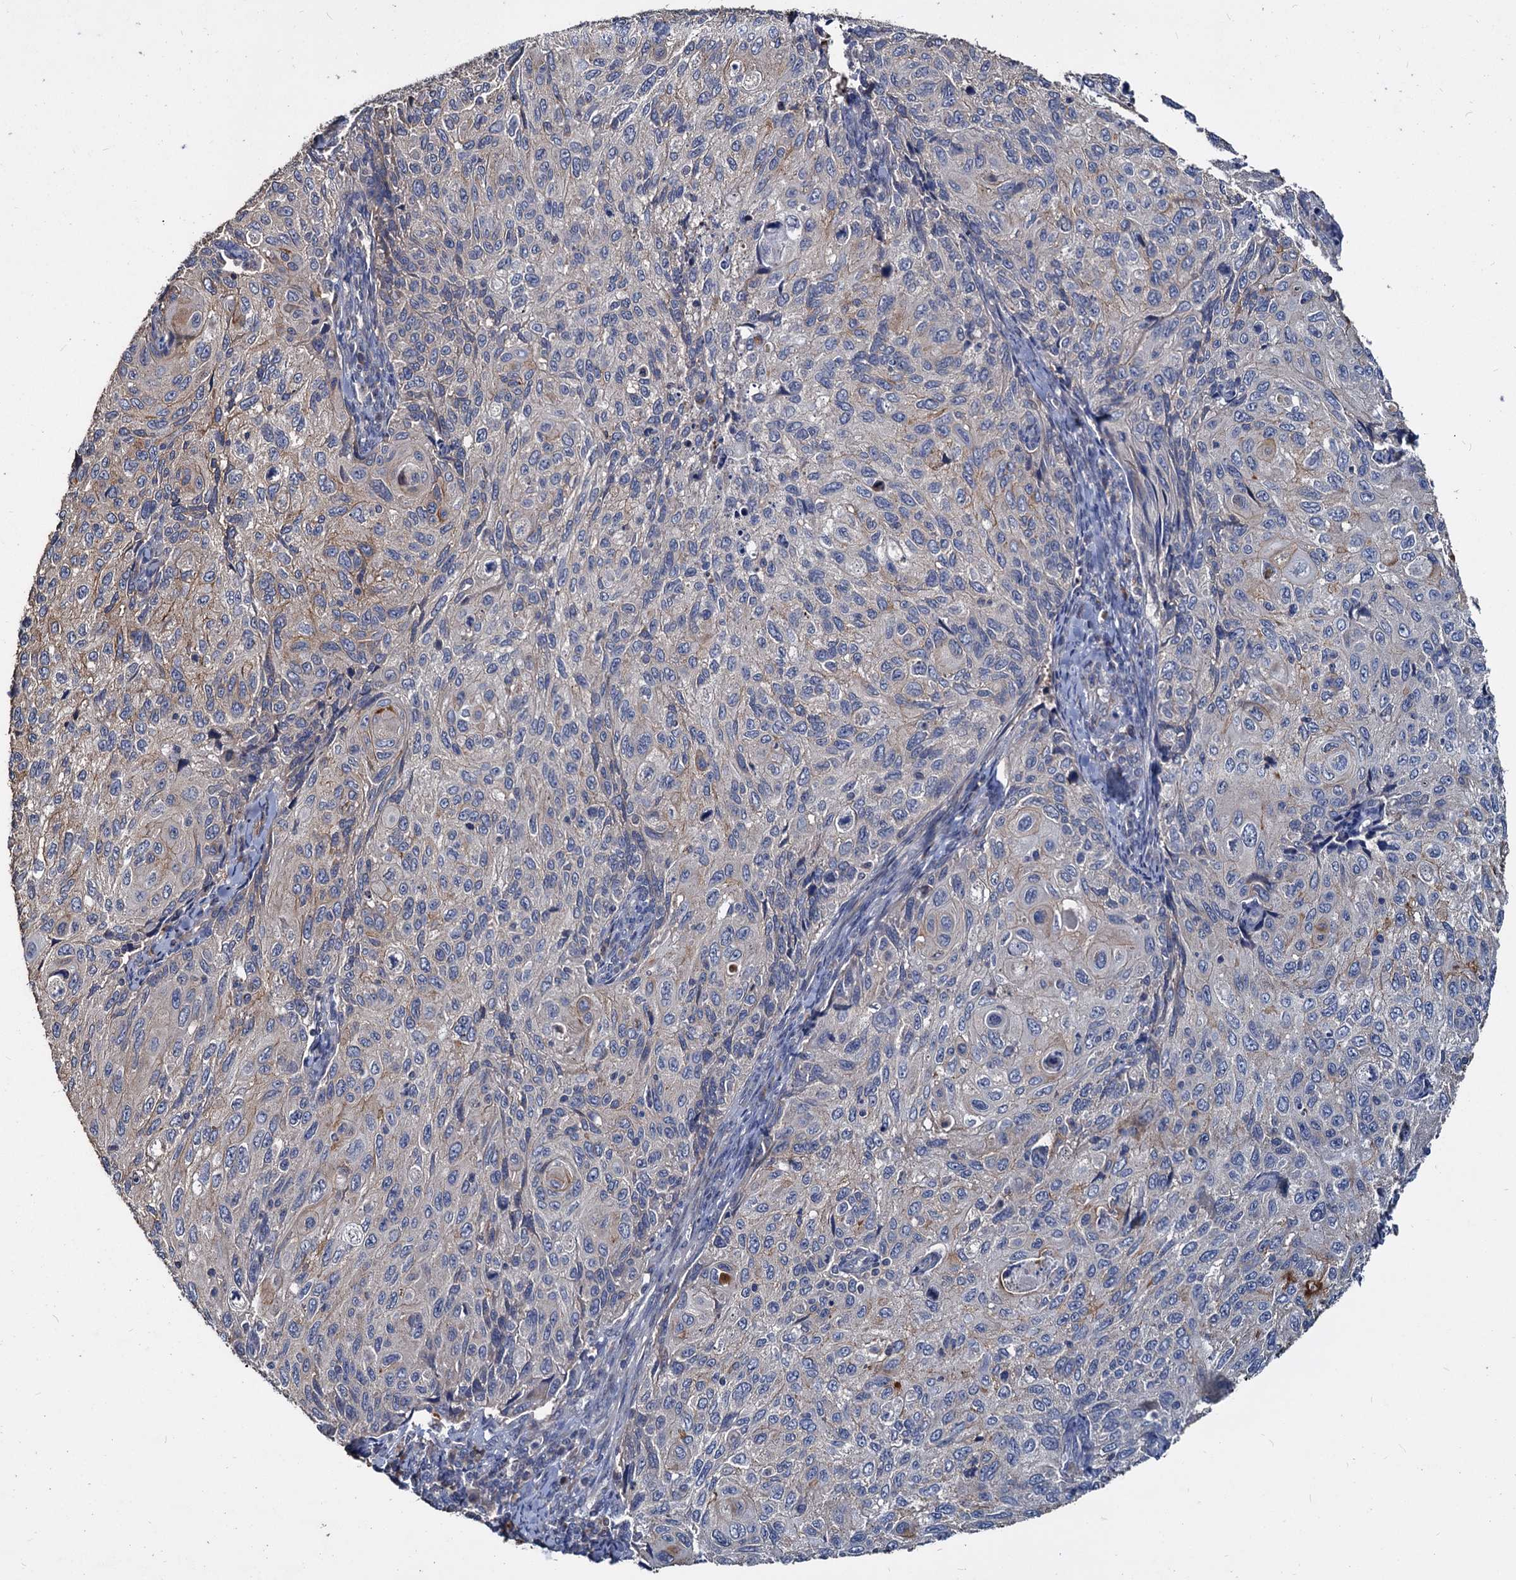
{"staining": {"intensity": "weak", "quantity": "<25%", "location": "cytoplasmic/membranous"}, "tissue": "cervical cancer", "cell_type": "Tumor cells", "image_type": "cancer", "snomed": [{"axis": "morphology", "description": "Squamous cell carcinoma, NOS"}, {"axis": "topography", "description": "Cervix"}], "caption": "The immunohistochemistry micrograph has no significant staining in tumor cells of cervical cancer (squamous cell carcinoma) tissue.", "gene": "DEPDC4", "patient": {"sex": "female", "age": 70}}